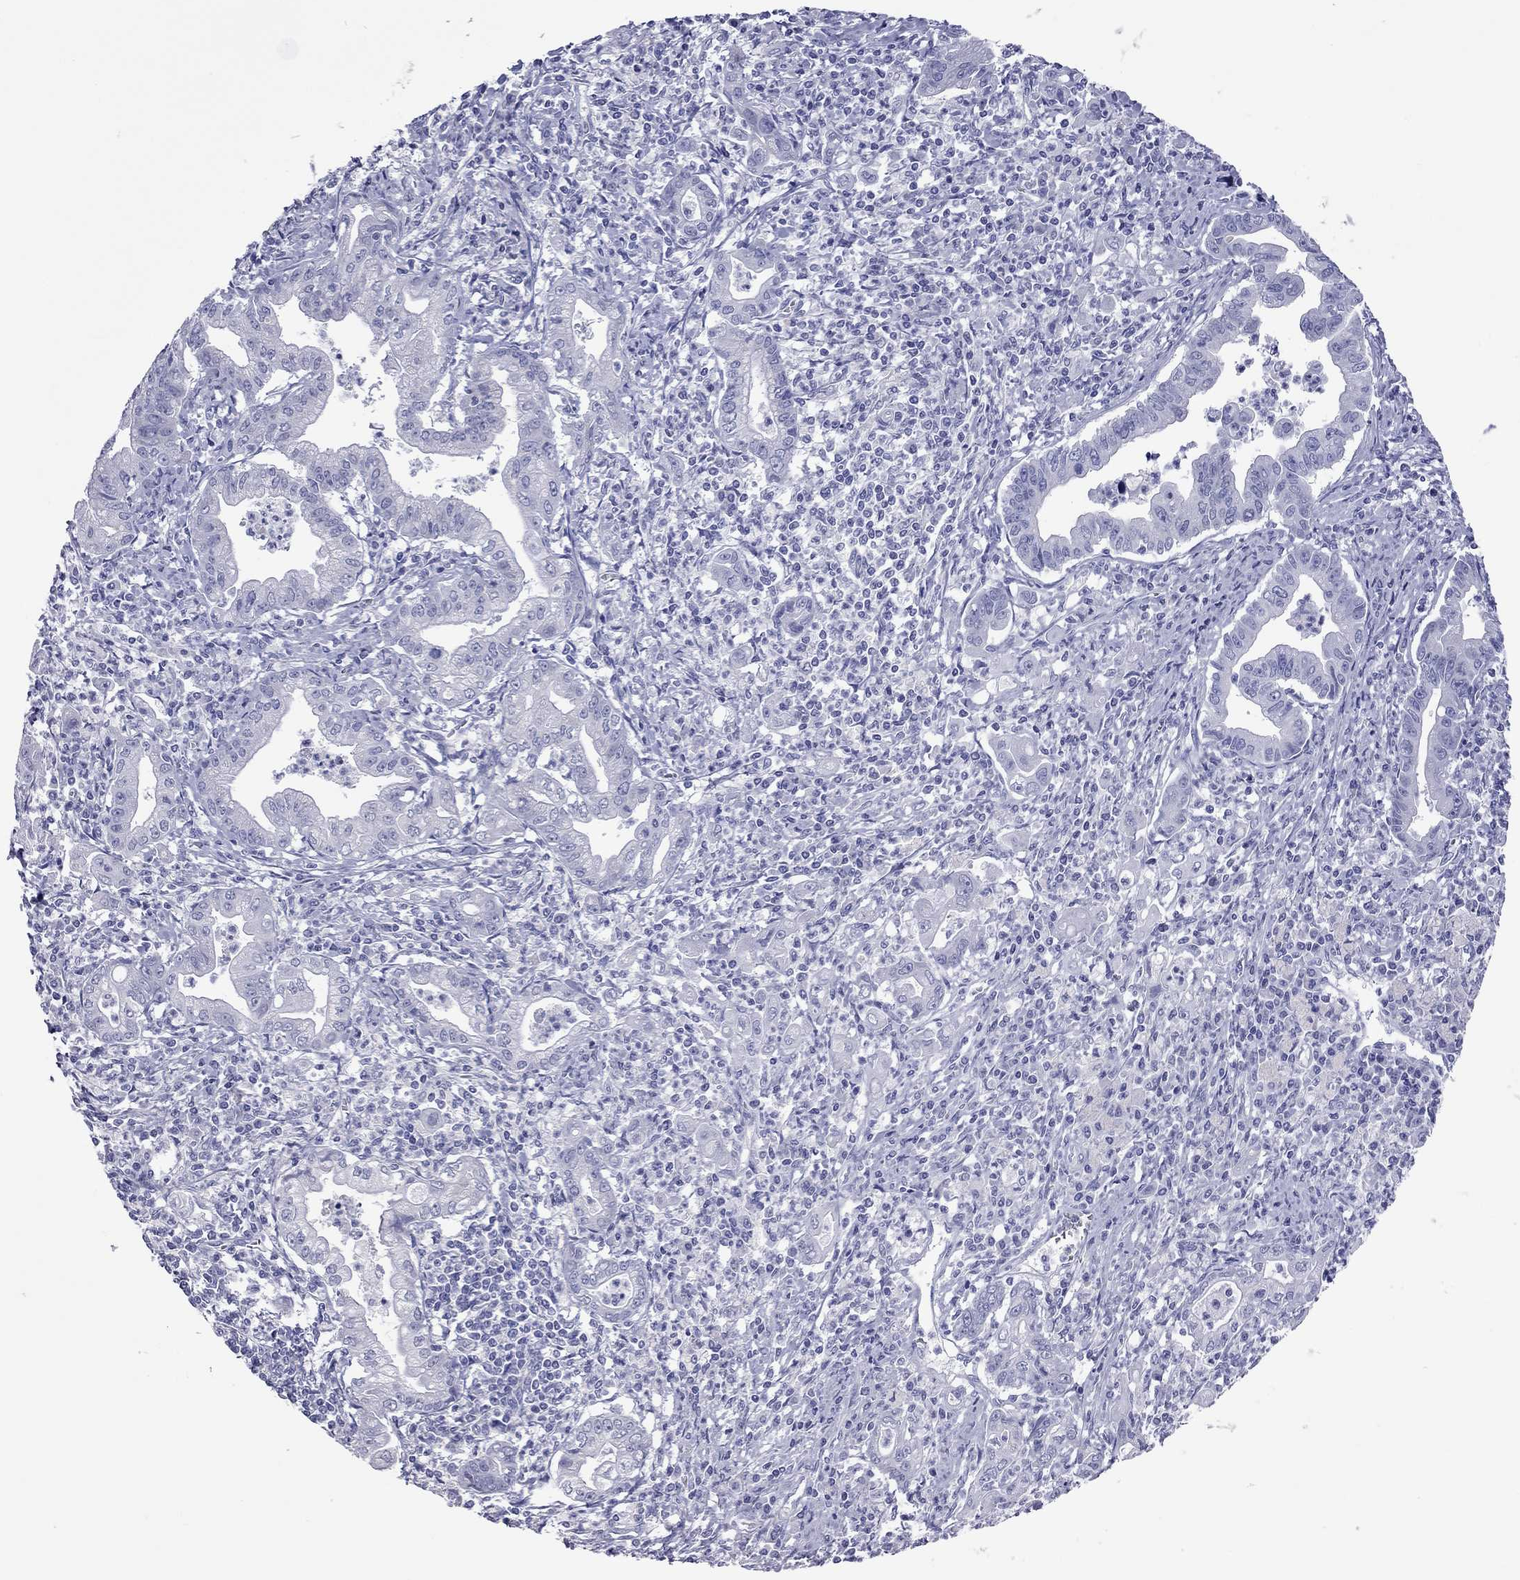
{"staining": {"intensity": "negative", "quantity": "none", "location": "none"}, "tissue": "stomach cancer", "cell_type": "Tumor cells", "image_type": "cancer", "snomed": [{"axis": "morphology", "description": "Adenocarcinoma, NOS"}, {"axis": "topography", "description": "Stomach, upper"}], "caption": "High magnification brightfield microscopy of stomach cancer stained with DAB (brown) and counterstained with hematoxylin (blue): tumor cells show no significant staining.", "gene": "VSIG10", "patient": {"sex": "female", "age": 79}}